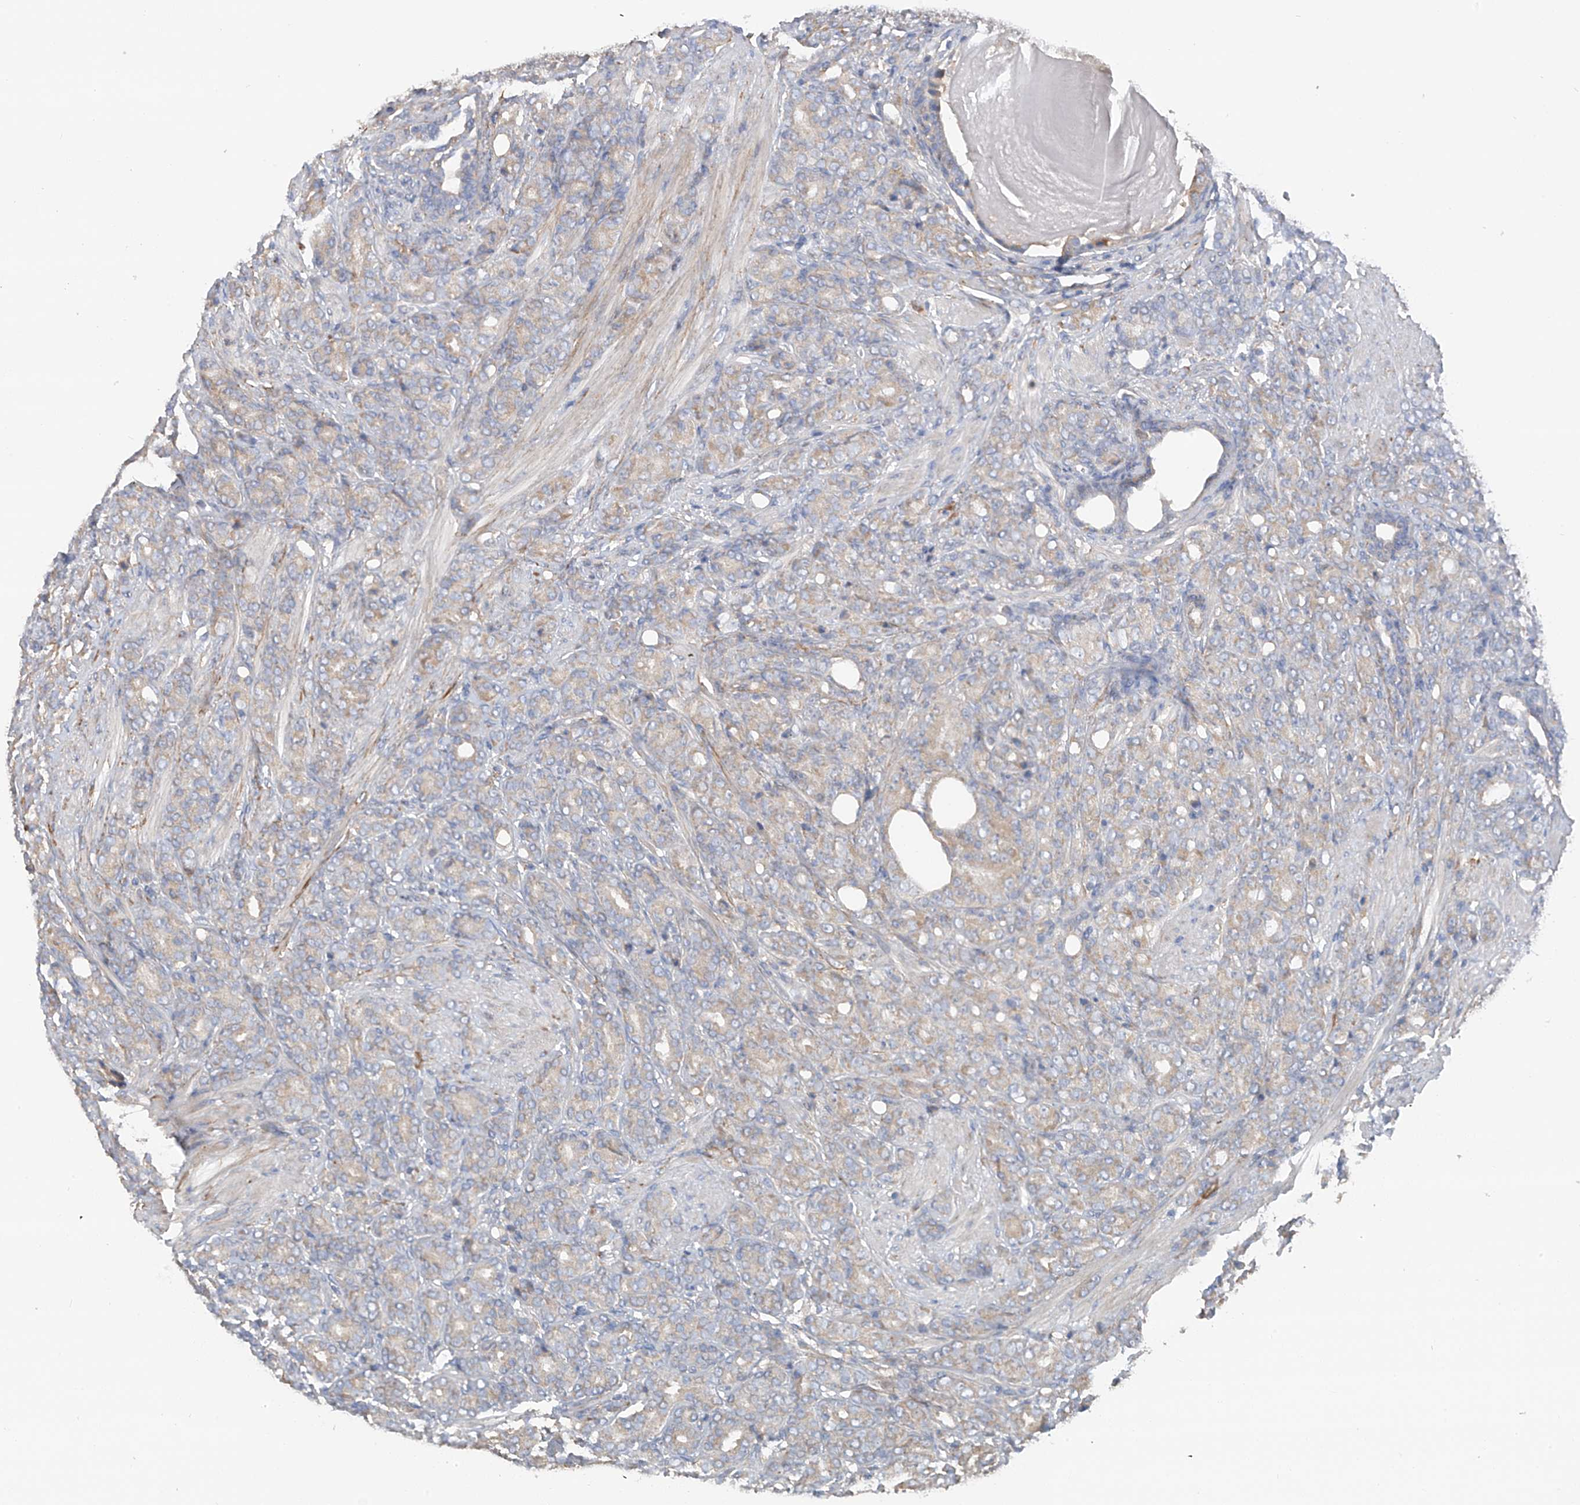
{"staining": {"intensity": "negative", "quantity": "none", "location": "none"}, "tissue": "prostate cancer", "cell_type": "Tumor cells", "image_type": "cancer", "snomed": [{"axis": "morphology", "description": "Adenocarcinoma, High grade"}, {"axis": "topography", "description": "Prostate"}], "caption": "IHC of human prostate cancer reveals no expression in tumor cells.", "gene": "GALNTL6", "patient": {"sex": "male", "age": 62}}